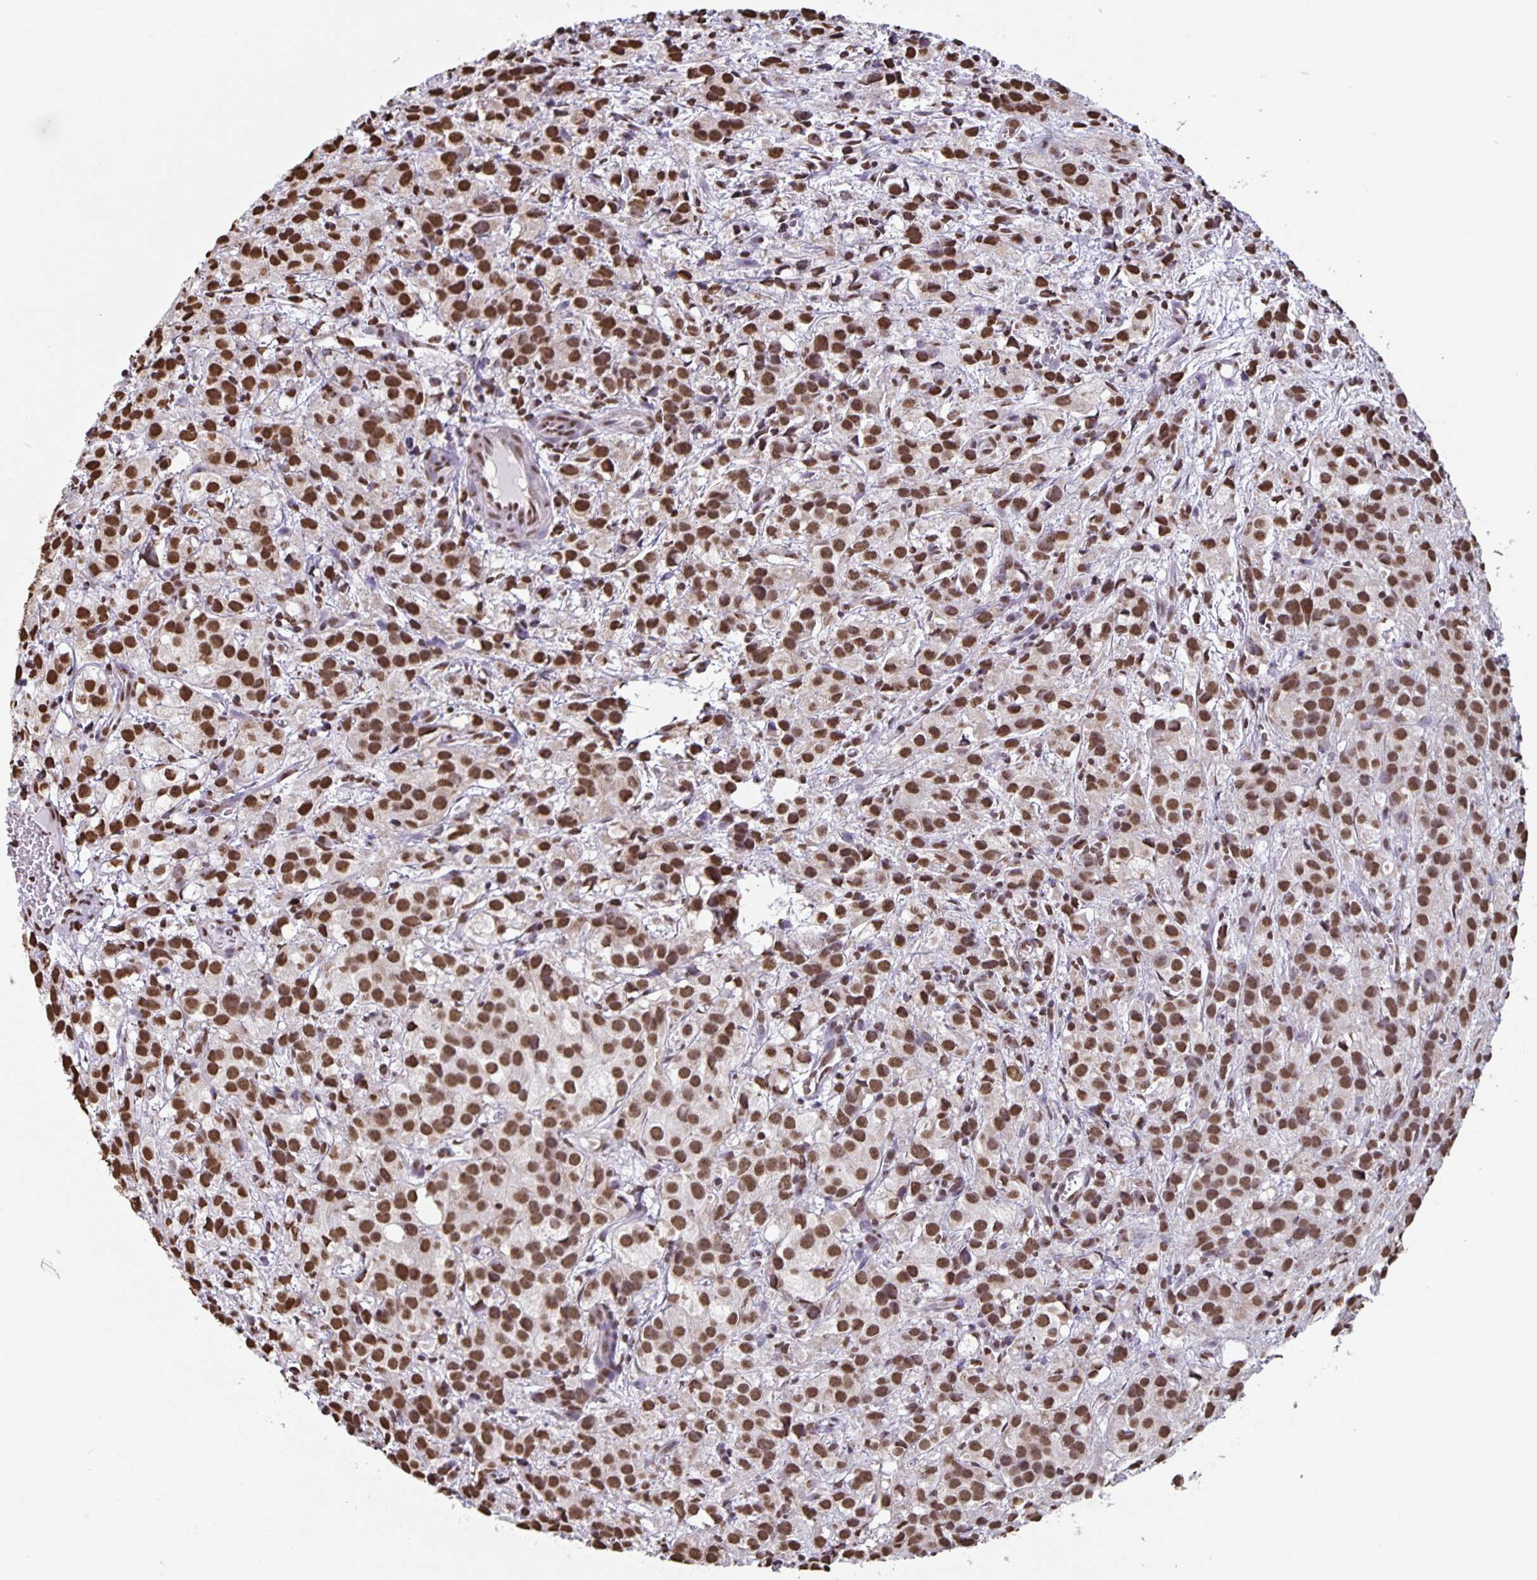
{"staining": {"intensity": "strong", "quantity": ">75%", "location": "nuclear"}, "tissue": "prostate cancer", "cell_type": "Tumor cells", "image_type": "cancer", "snomed": [{"axis": "morphology", "description": "Adenocarcinoma, High grade"}, {"axis": "topography", "description": "Prostate"}], "caption": "Protein staining displays strong nuclear expression in about >75% of tumor cells in prostate cancer (adenocarcinoma (high-grade)).", "gene": "DUT", "patient": {"sex": "male", "age": 86}}